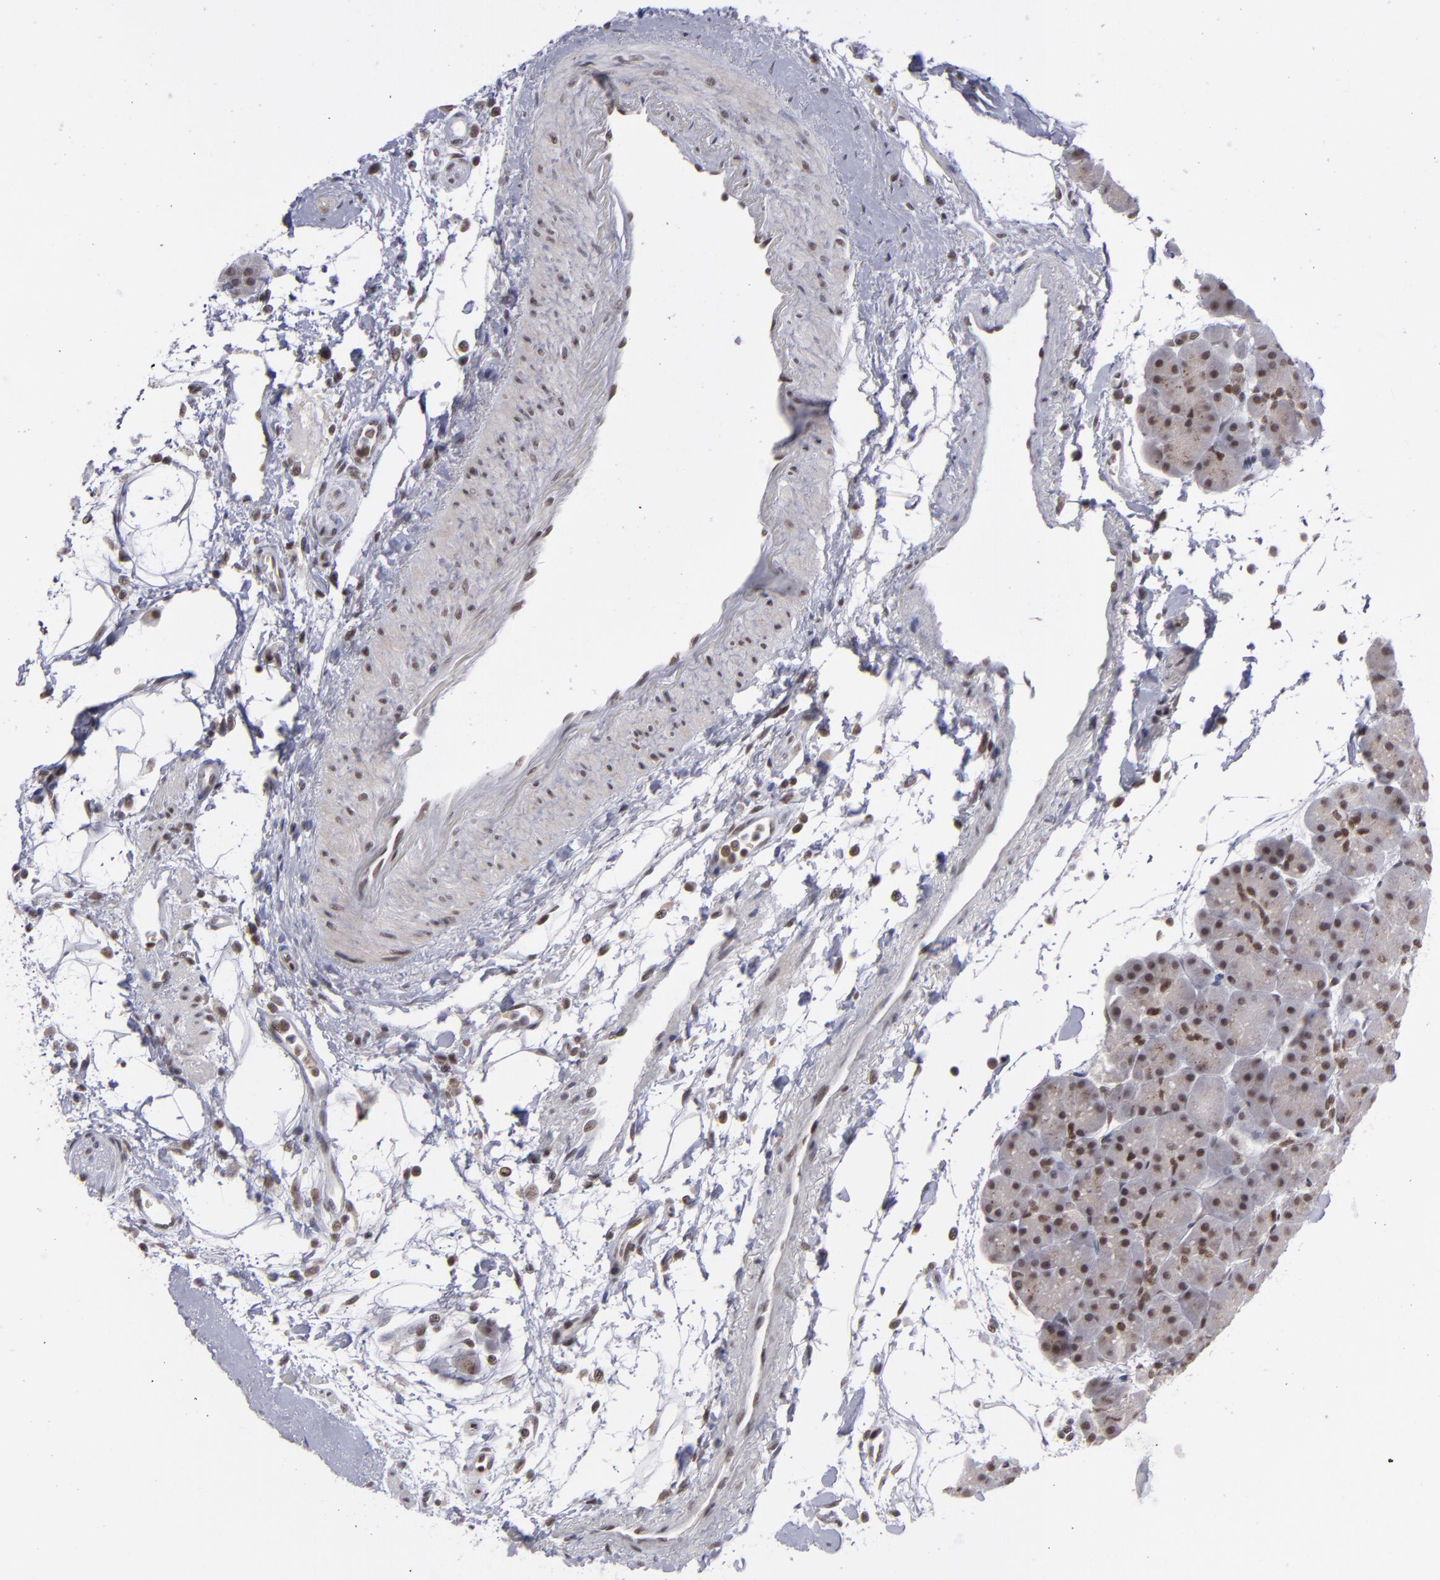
{"staining": {"intensity": "weak", "quantity": "25%-75%", "location": "cytoplasmic/membranous"}, "tissue": "pancreas", "cell_type": "Exocrine glandular cells", "image_type": "normal", "snomed": [{"axis": "morphology", "description": "Normal tissue, NOS"}, {"axis": "topography", "description": "Pancreas"}], "caption": "A high-resolution micrograph shows immunohistochemistry staining of normal pancreas, which displays weak cytoplasmic/membranous expression in about 25%-75% of exocrine glandular cells. (DAB = brown stain, brightfield microscopy at high magnification).", "gene": "MLLT3", "patient": {"sex": "male", "age": 66}}